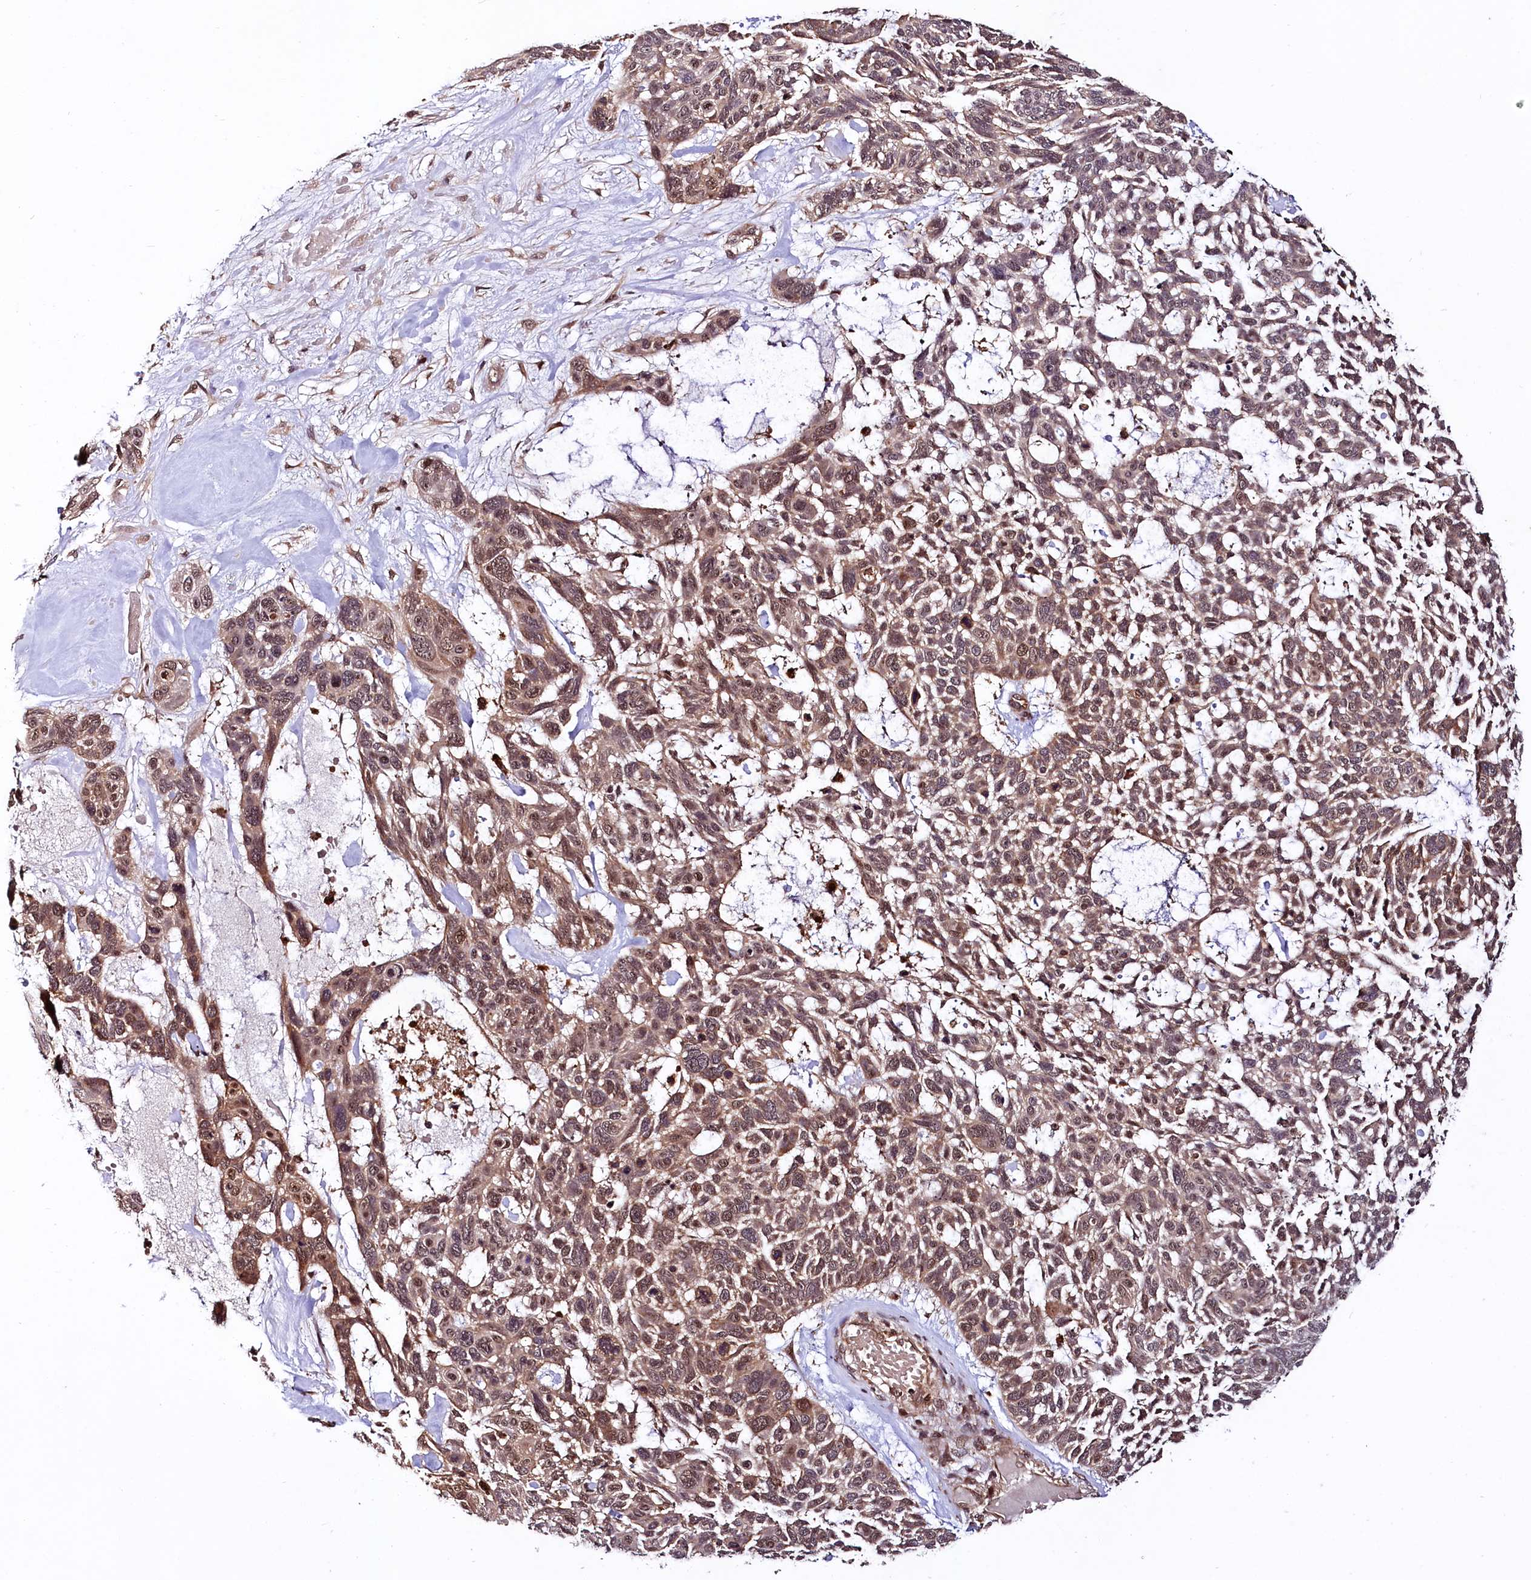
{"staining": {"intensity": "moderate", "quantity": ">75%", "location": "cytoplasmic/membranous,nuclear"}, "tissue": "skin cancer", "cell_type": "Tumor cells", "image_type": "cancer", "snomed": [{"axis": "morphology", "description": "Basal cell carcinoma"}, {"axis": "topography", "description": "Skin"}], "caption": "Protein staining by immunohistochemistry displays moderate cytoplasmic/membranous and nuclear positivity in about >75% of tumor cells in skin cancer (basal cell carcinoma).", "gene": "UBE3A", "patient": {"sex": "male", "age": 88}}